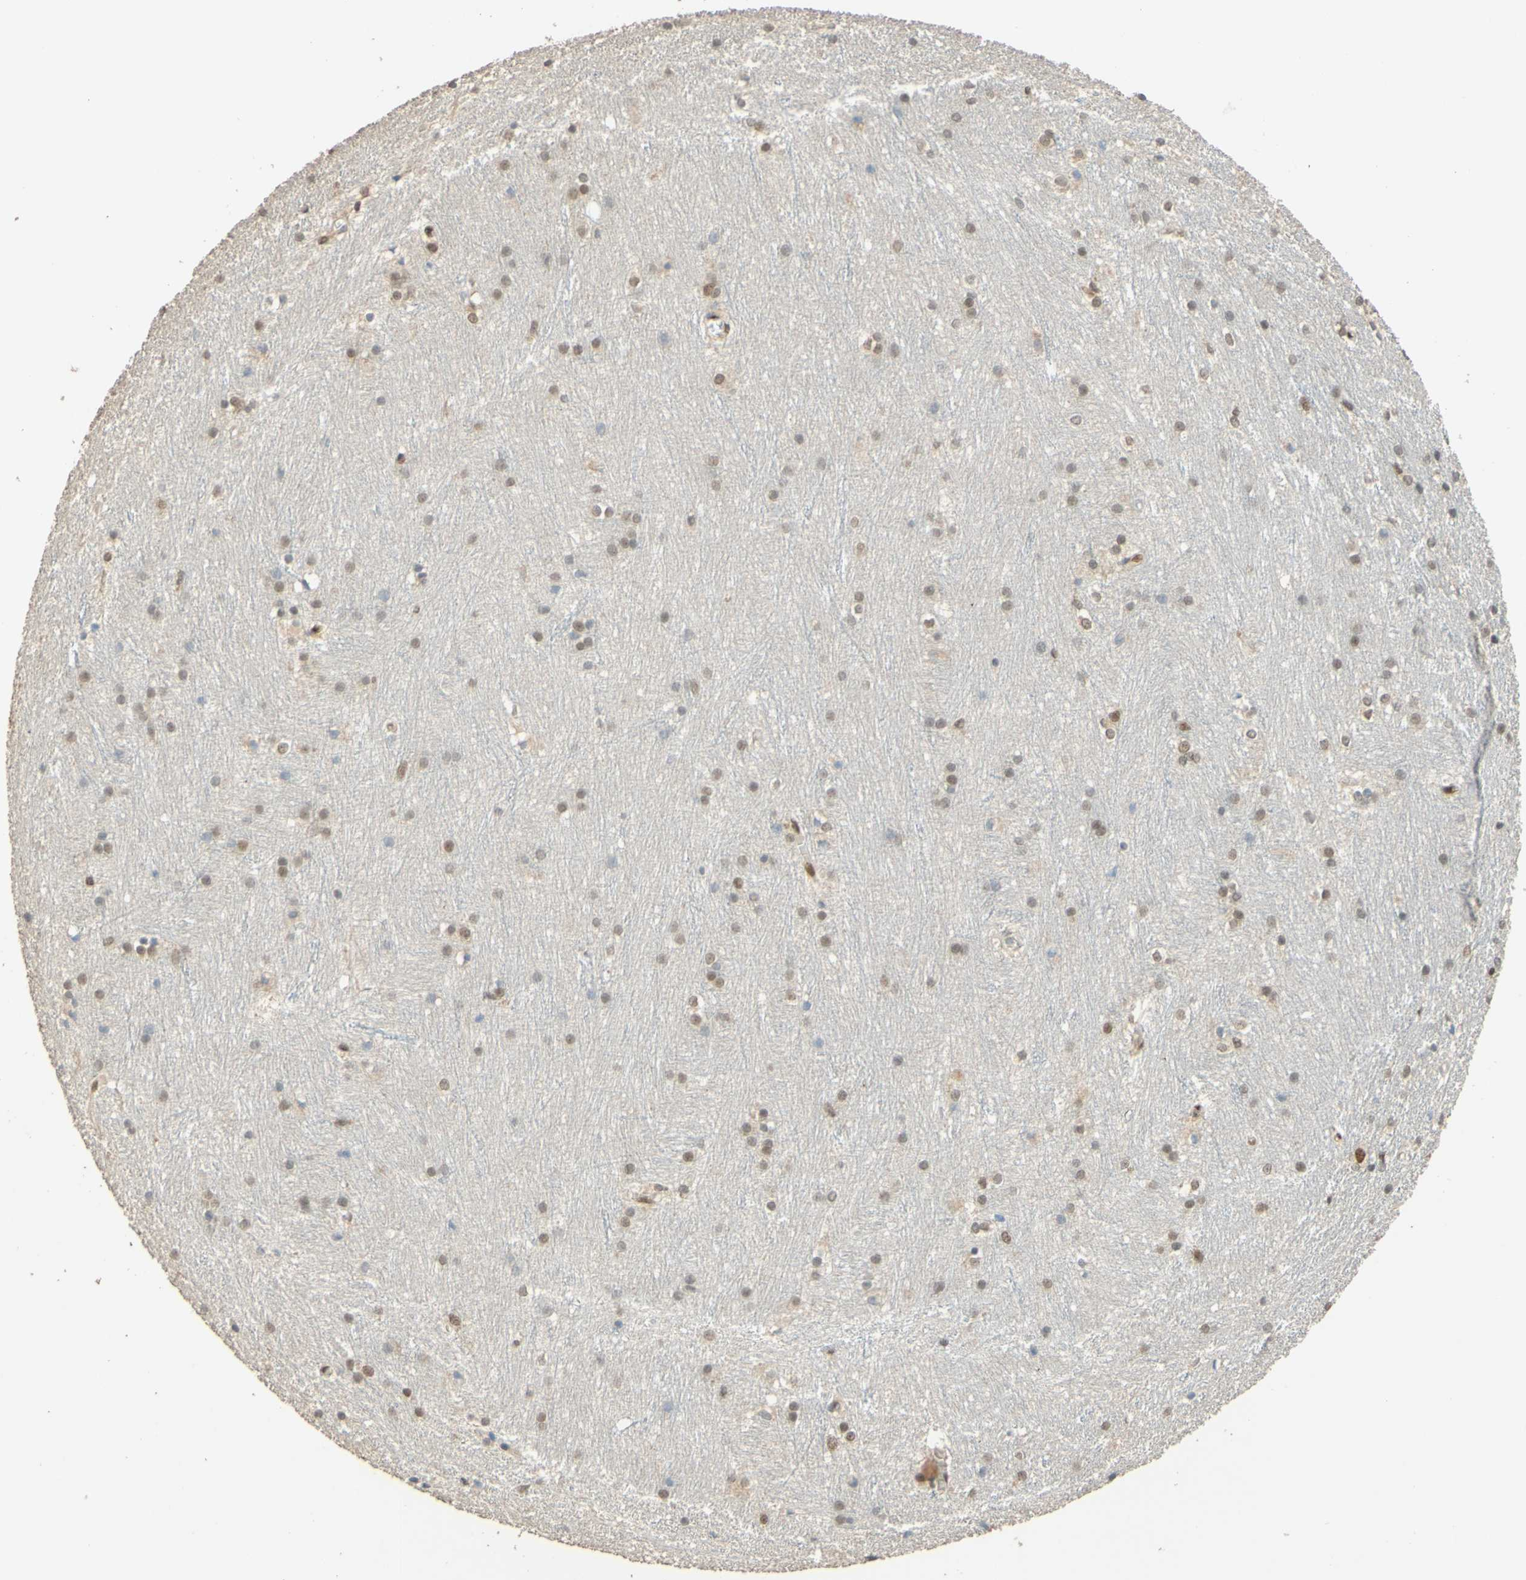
{"staining": {"intensity": "weak", "quantity": "25%-75%", "location": "nuclear"}, "tissue": "caudate", "cell_type": "Glial cells", "image_type": "normal", "snomed": [{"axis": "morphology", "description": "Normal tissue, NOS"}, {"axis": "topography", "description": "Lateral ventricle wall"}], "caption": "Immunohistochemistry (IHC) histopathology image of normal caudate: human caudate stained using immunohistochemistry reveals low levels of weak protein expression localized specifically in the nuclear of glial cells, appearing as a nuclear brown color.", "gene": "POLB", "patient": {"sex": "female", "age": 19}}